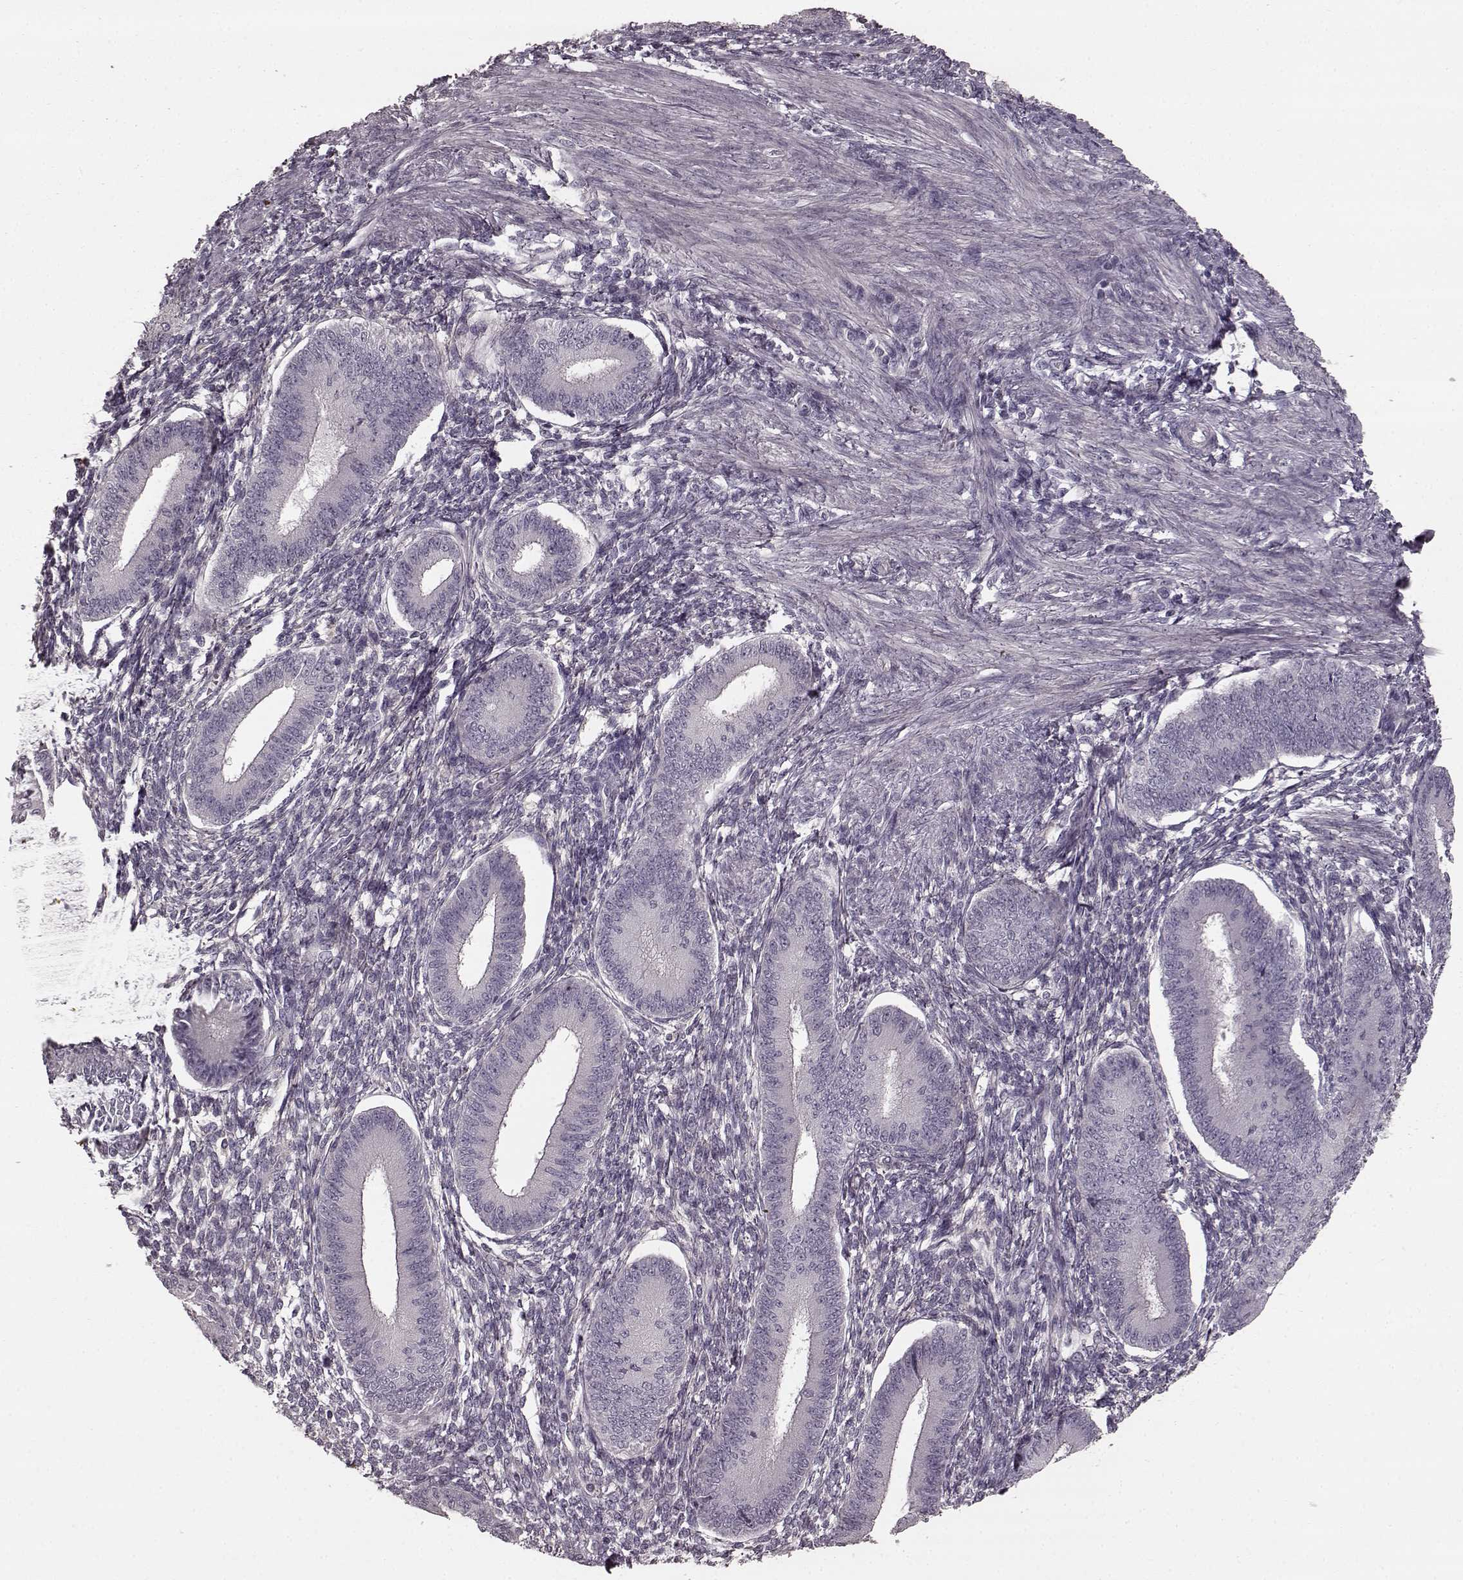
{"staining": {"intensity": "negative", "quantity": "none", "location": "none"}, "tissue": "endometrium", "cell_type": "Cells in endometrial stroma", "image_type": "normal", "snomed": [{"axis": "morphology", "description": "Normal tissue, NOS"}, {"axis": "topography", "description": "Endometrium"}], "caption": "IHC of benign human endometrium exhibits no expression in cells in endometrial stroma. (Brightfield microscopy of DAB immunohistochemistry at high magnification).", "gene": "PRKCE", "patient": {"sex": "female", "age": 39}}